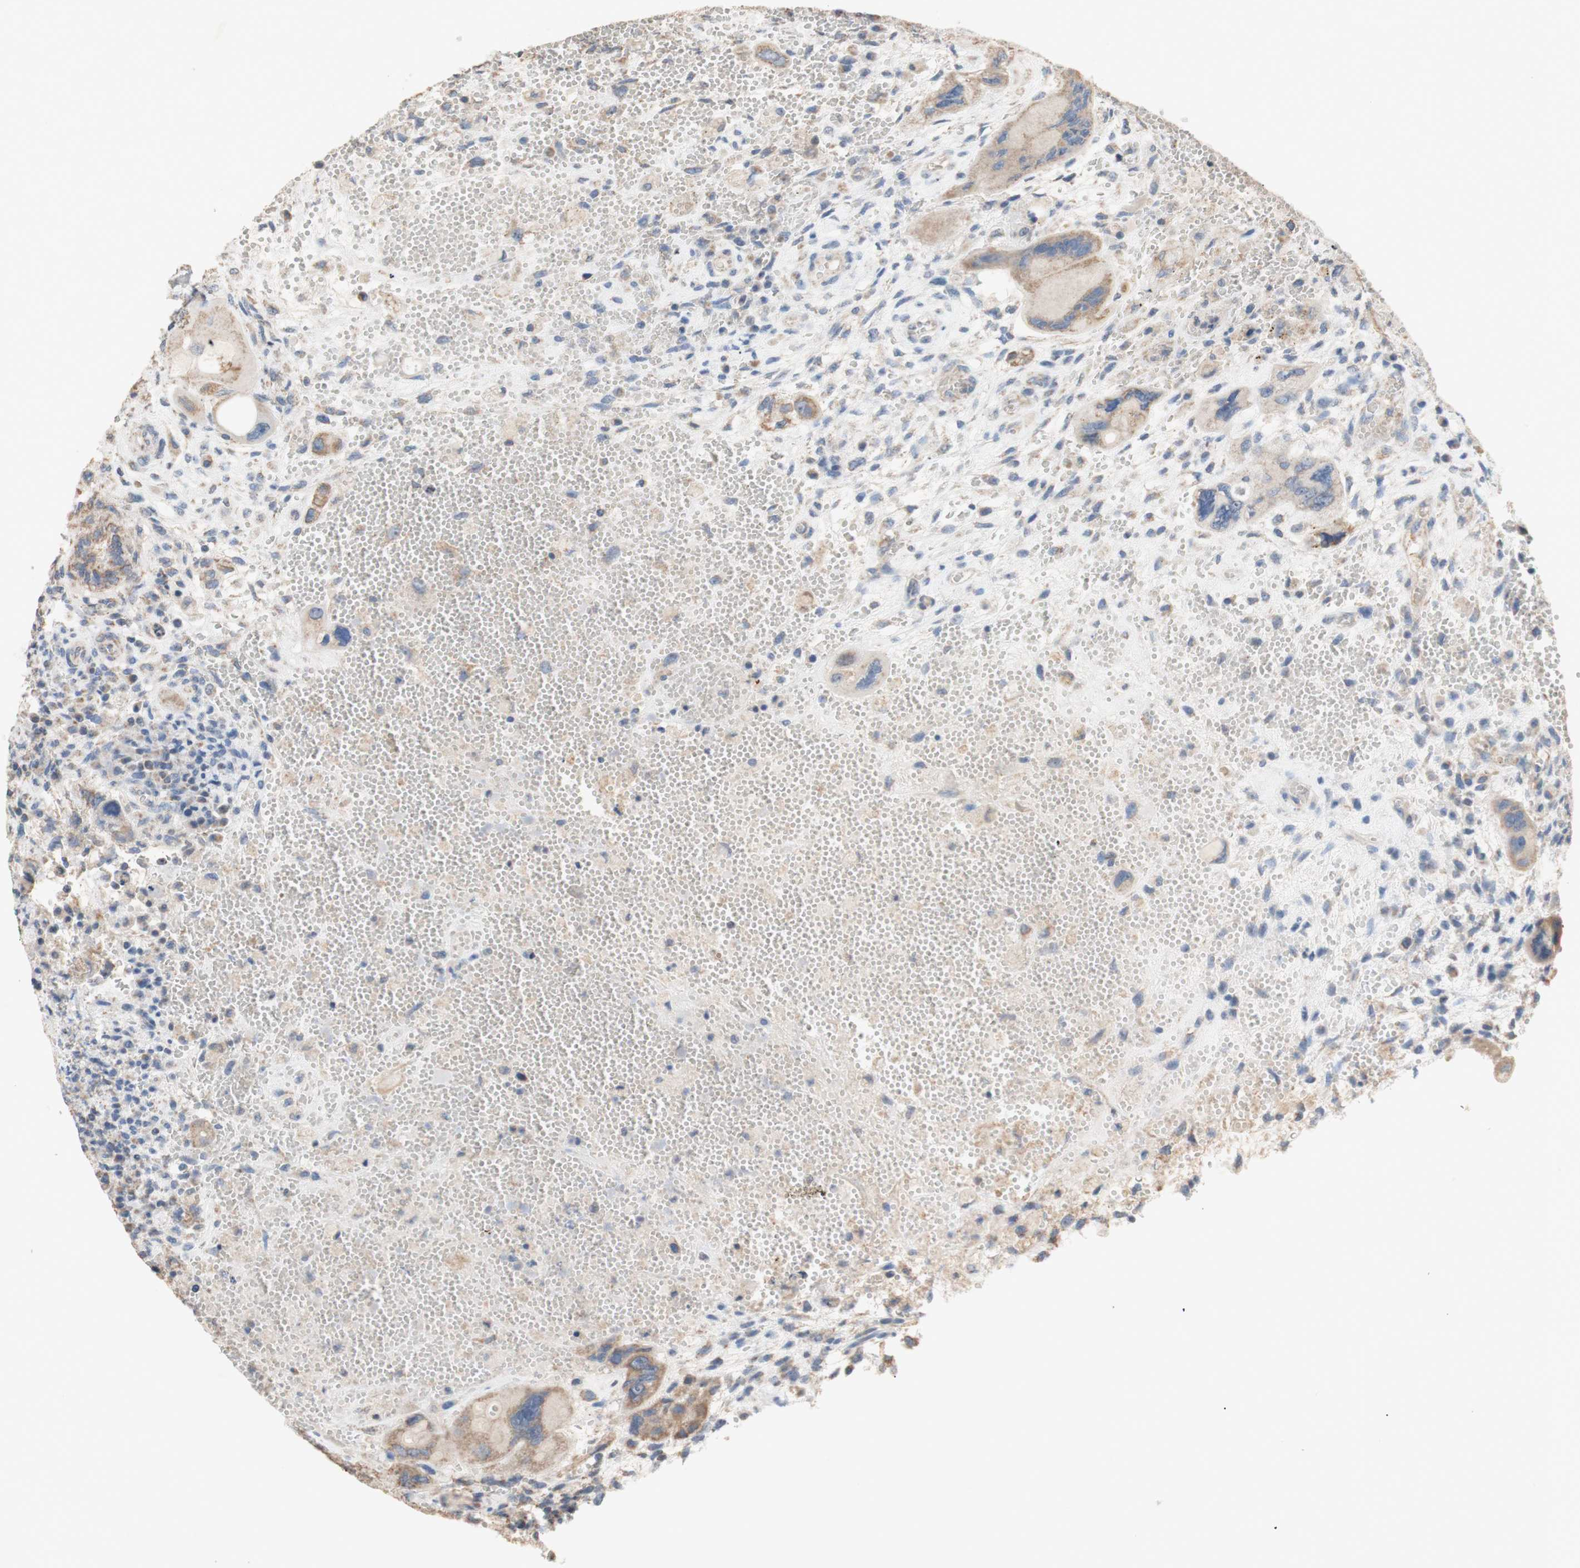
{"staining": {"intensity": "moderate", "quantity": "<25%", "location": "cytoplasmic/membranous"}, "tissue": "testis cancer", "cell_type": "Tumor cells", "image_type": "cancer", "snomed": [{"axis": "morphology", "description": "Carcinoma, Embryonal, NOS"}, {"axis": "topography", "description": "Testis"}], "caption": "Testis cancer (embryonal carcinoma) was stained to show a protein in brown. There is low levels of moderate cytoplasmic/membranous expression in about <25% of tumor cells.", "gene": "PTGIS", "patient": {"sex": "male", "age": 26}}